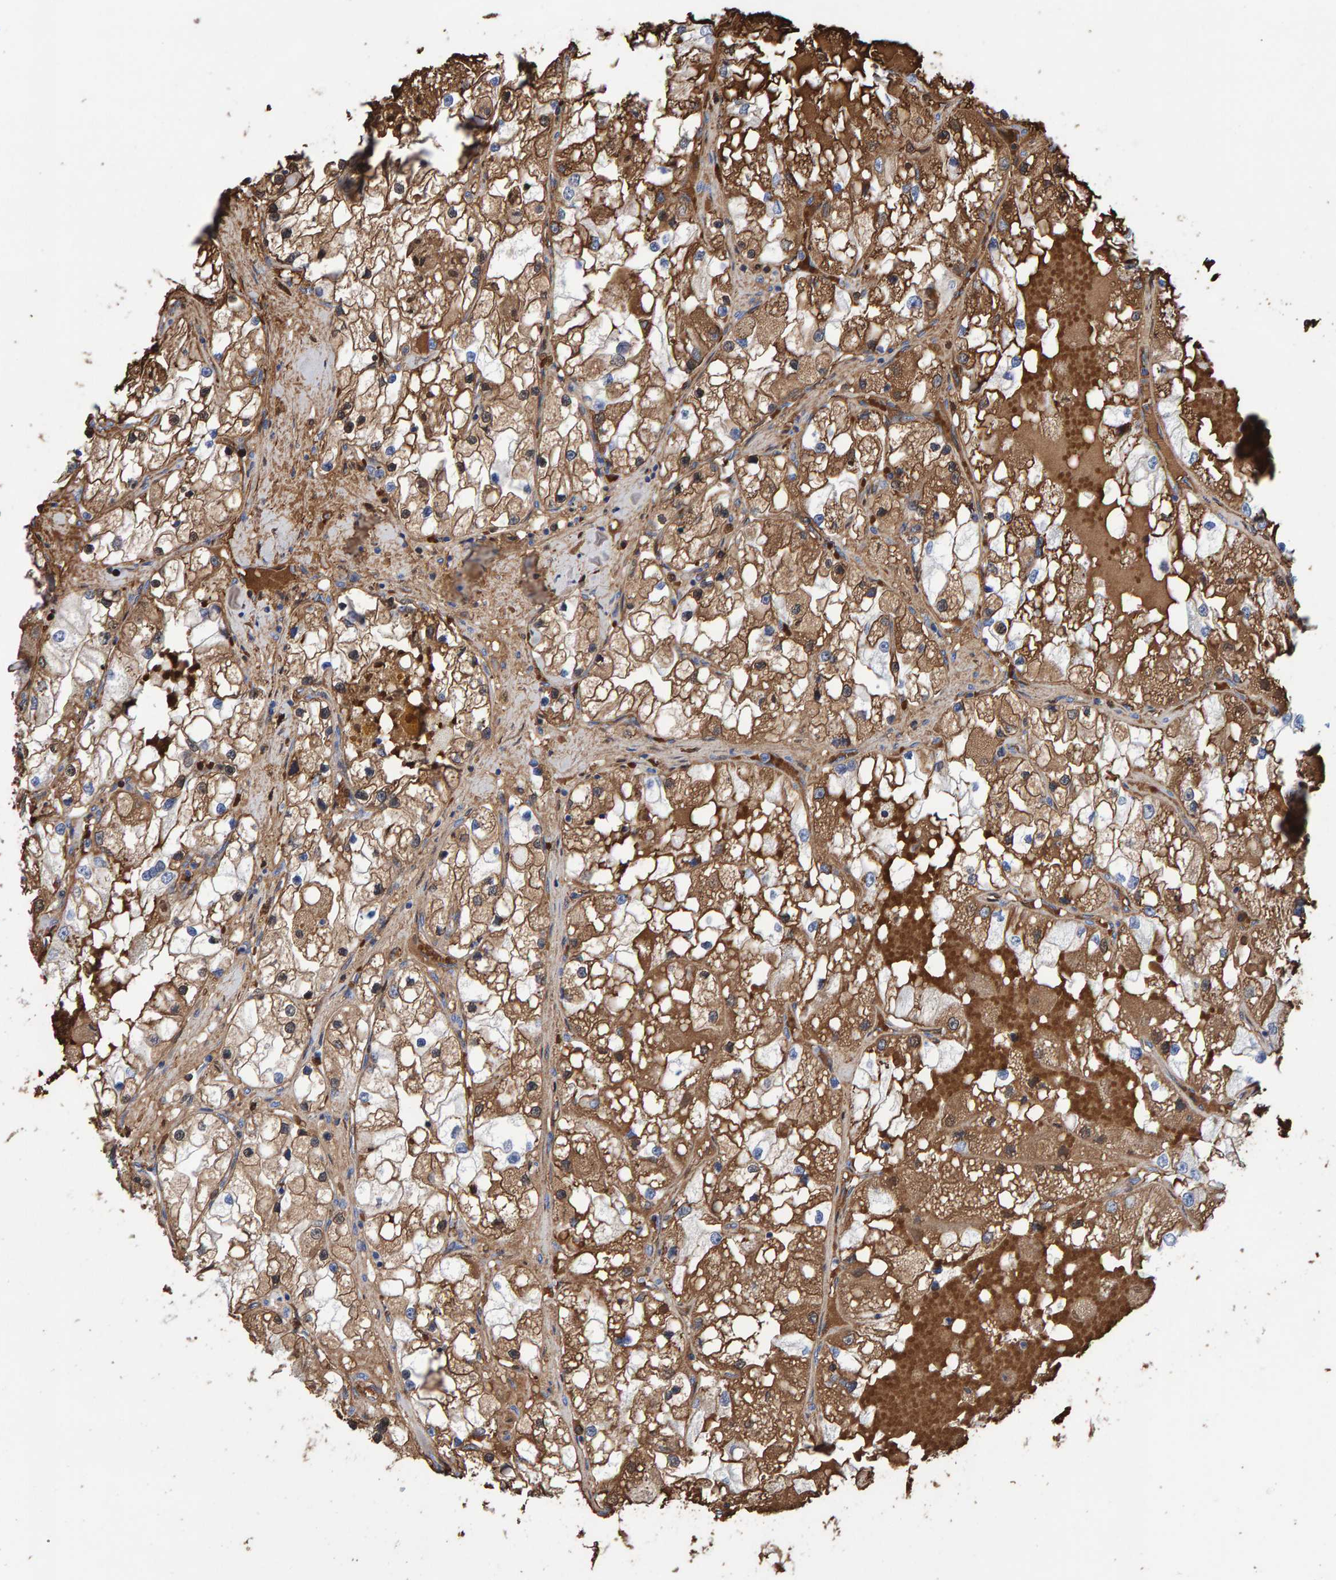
{"staining": {"intensity": "moderate", "quantity": ">75%", "location": "cytoplasmic/membranous"}, "tissue": "renal cancer", "cell_type": "Tumor cells", "image_type": "cancer", "snomed": [{"axis": "morphology", "description": "Adenocarcinoma, NOS"}, {"axis": "topography", "description": "Kidney"}], "caption": "The micrograph exhibits immunohistochemical staining of adenocarcinoma (renal). There is moderate cytoplasmic/membranous positivity is appreciated in approximately >75% of tumor cells. The protein of interest is shown in brown color, while the nuclei are stained blue.", "gene": "VPS9D1", "patient": {"sex": "male", "age": 68}}